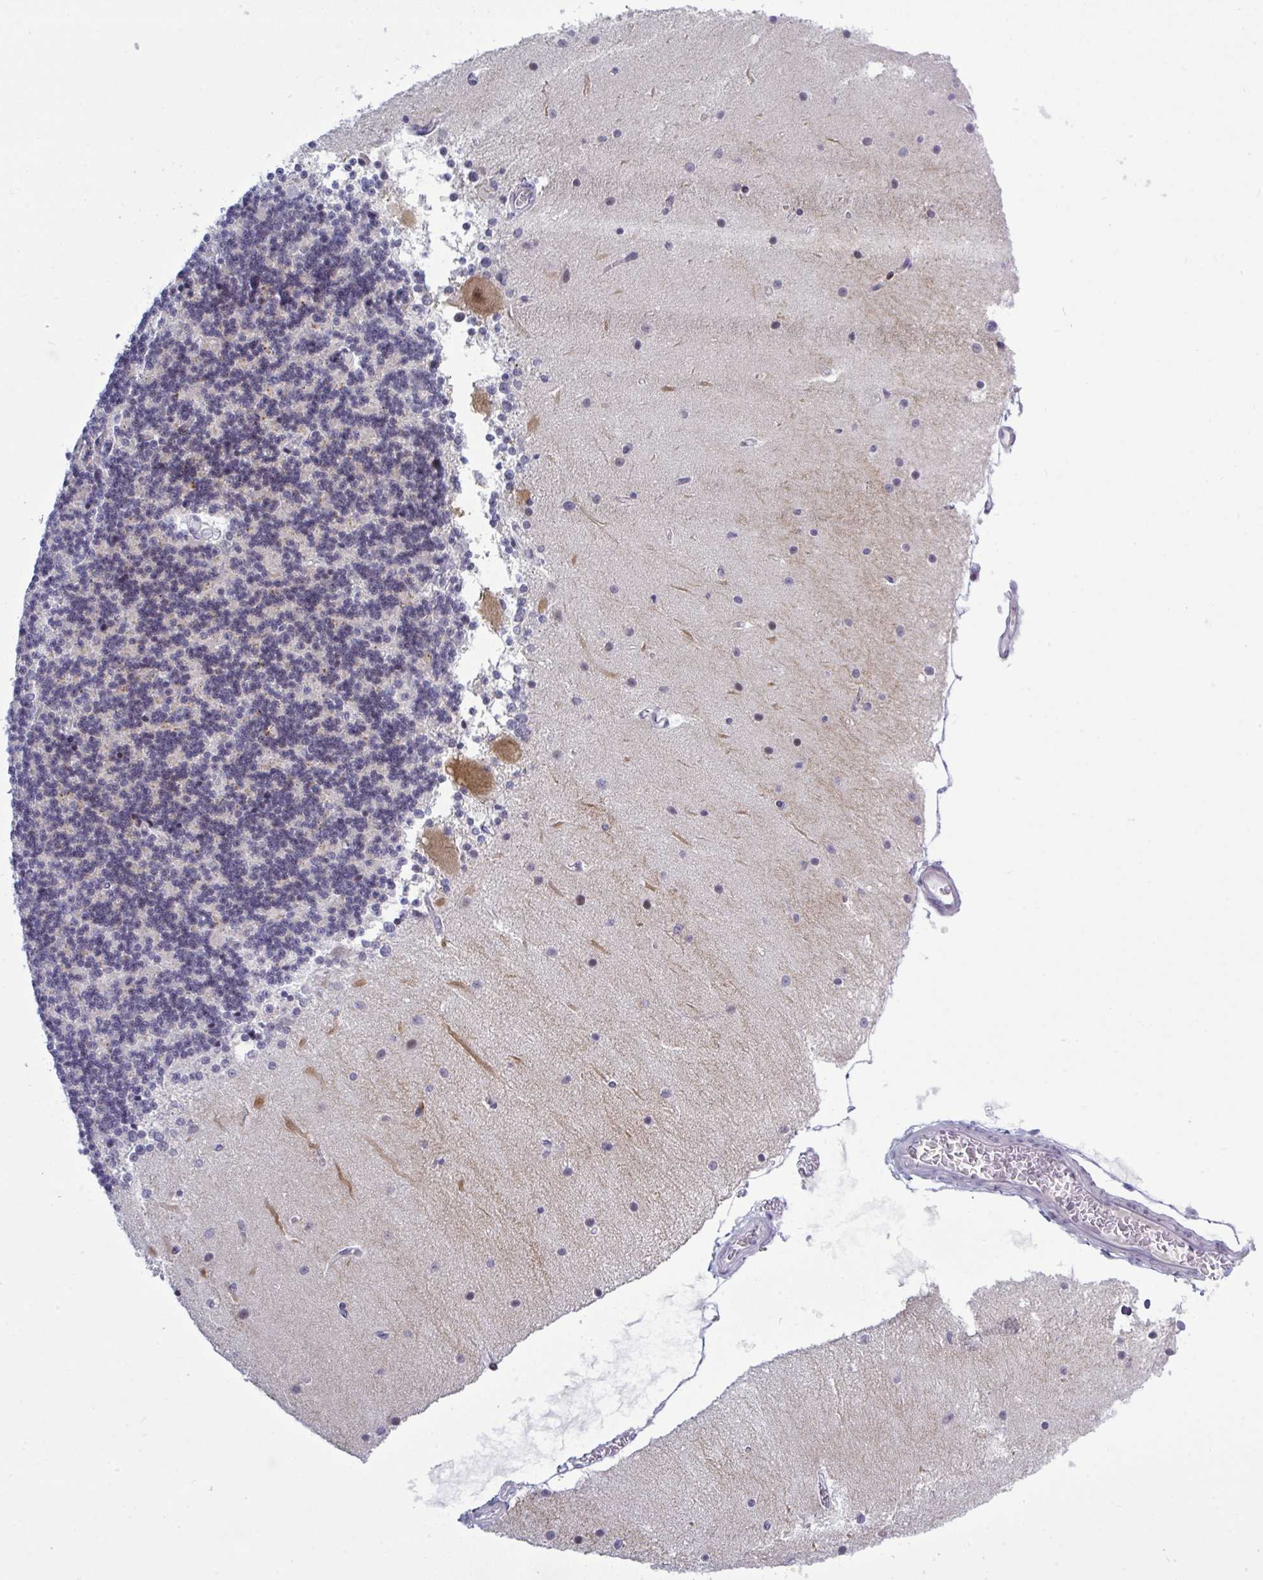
{"staining": {"intensity": "negative", "quantity": "none", "location": "none"}, "tissue": "cerebellum", "cell_type": "Cells in granular layer", "image_type": "normal", "snomed": [{"axis": "morphology", "description": "Normal tissue, NOS"}, {"axis": "topography", "description": "Cerebellum"}], "caption": "Cells in granular layer are negative for brown protein staining in unremarkable cerebellum. (Immunohistochemistry (ihc), brightfield microscopy, high magnification).", "gene": "TAB1", "patient": {"sex": "female", "age": 54}}